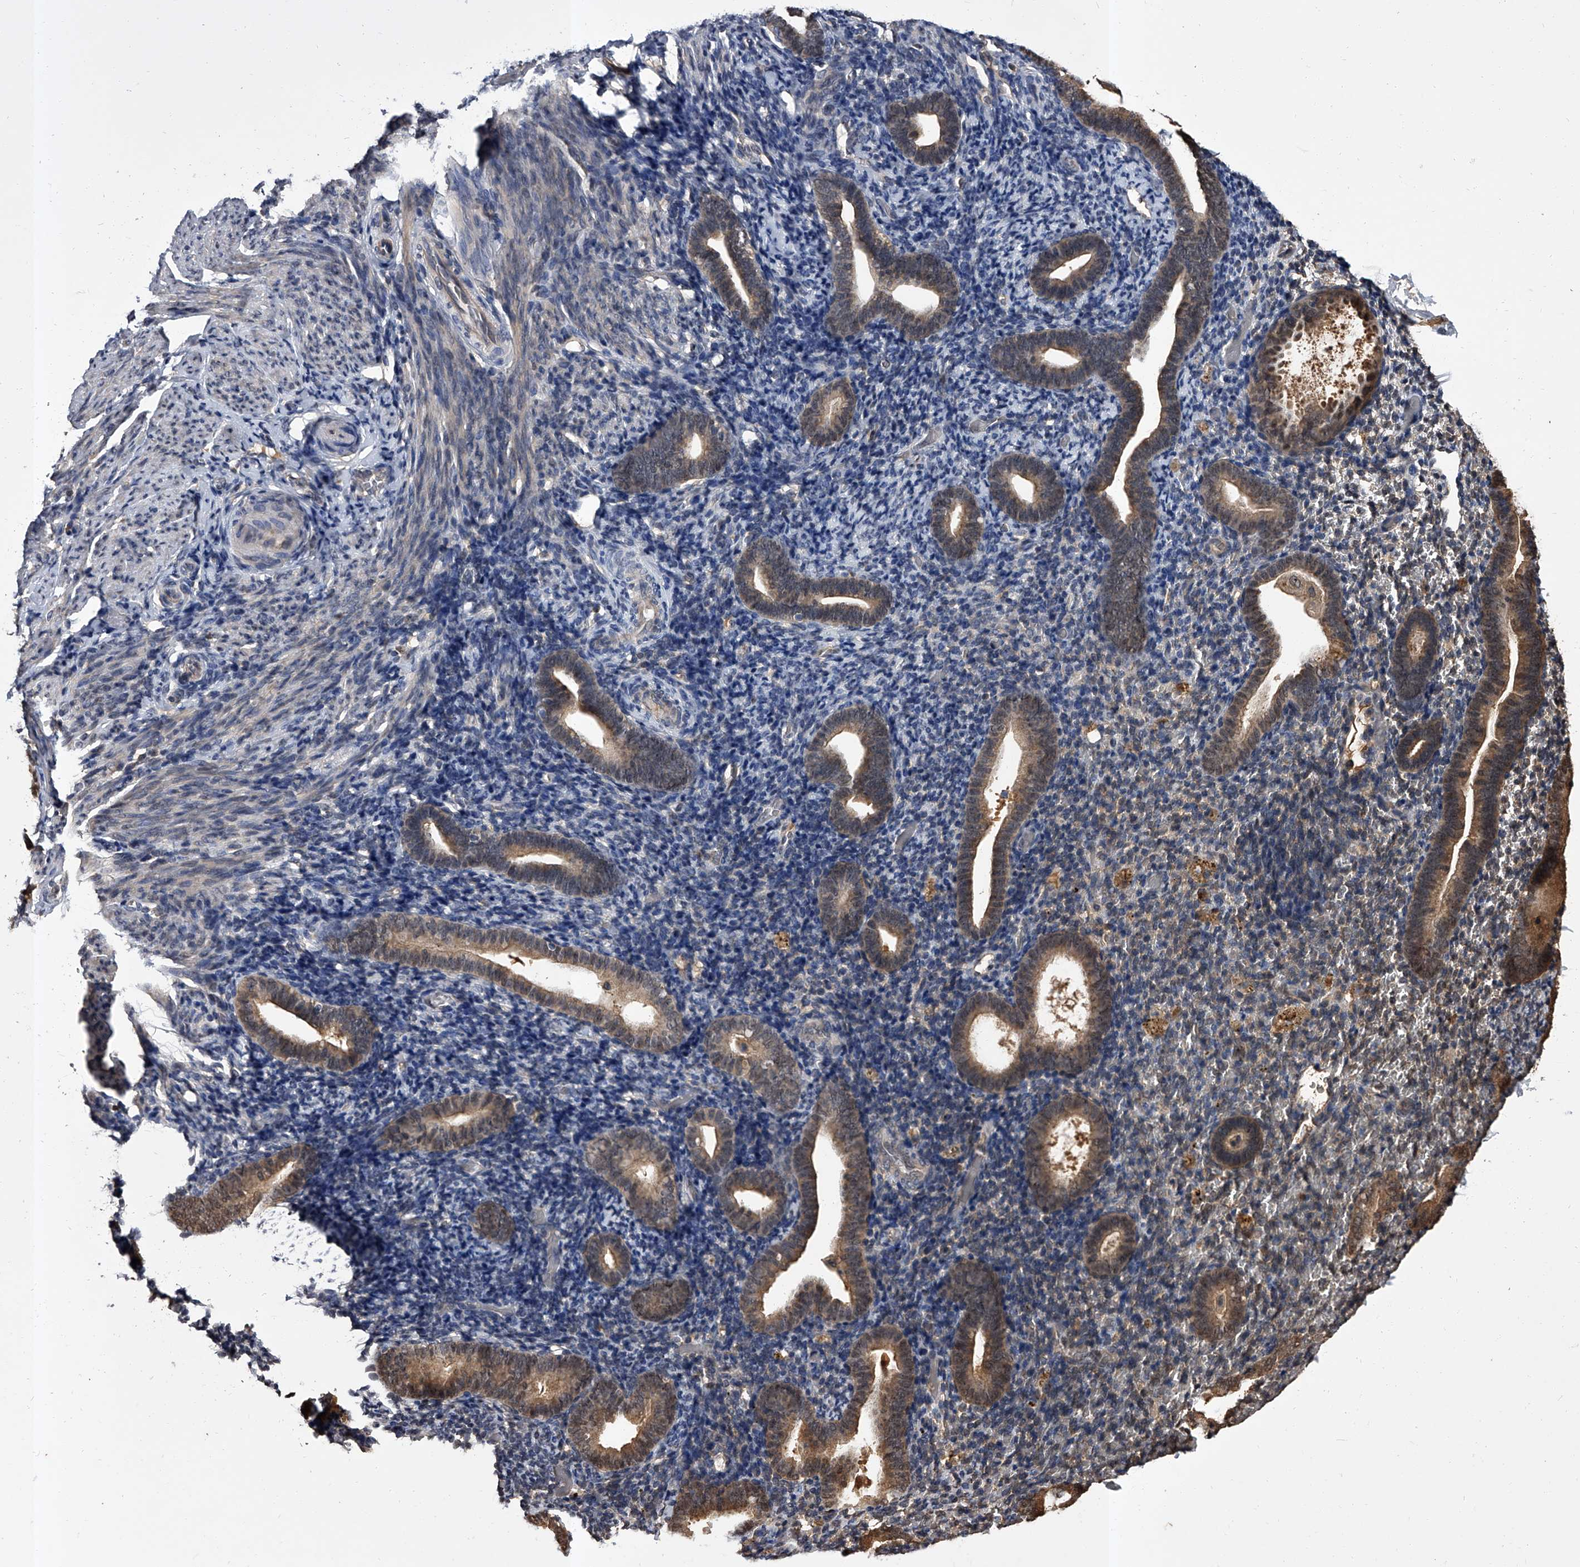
{"staining": {"intensity": "negative", "quantity": "none", "location": "none"}, "tissue": "endometrium", "cell_type": "Cells in endometrial stroma", "image_type": "normal", "snomed": [{"axis": "morphology", "description": "Normal tissue, NOS"}, {"axis": "topography", "description": "Endometrium"}], "caption": "IHC micrograph of benign endometrium: endometrium stained with DAB (3,3'-diaminobenzidine) exhibits no significant protein staining in cells in endometrial stroma. (DAB (3,3'-diaminobenzidine) immunohistochemistry (IHC), high magnification).", "gene": "SLC18B1", "patient": {"sex": "female", "age": 51}}